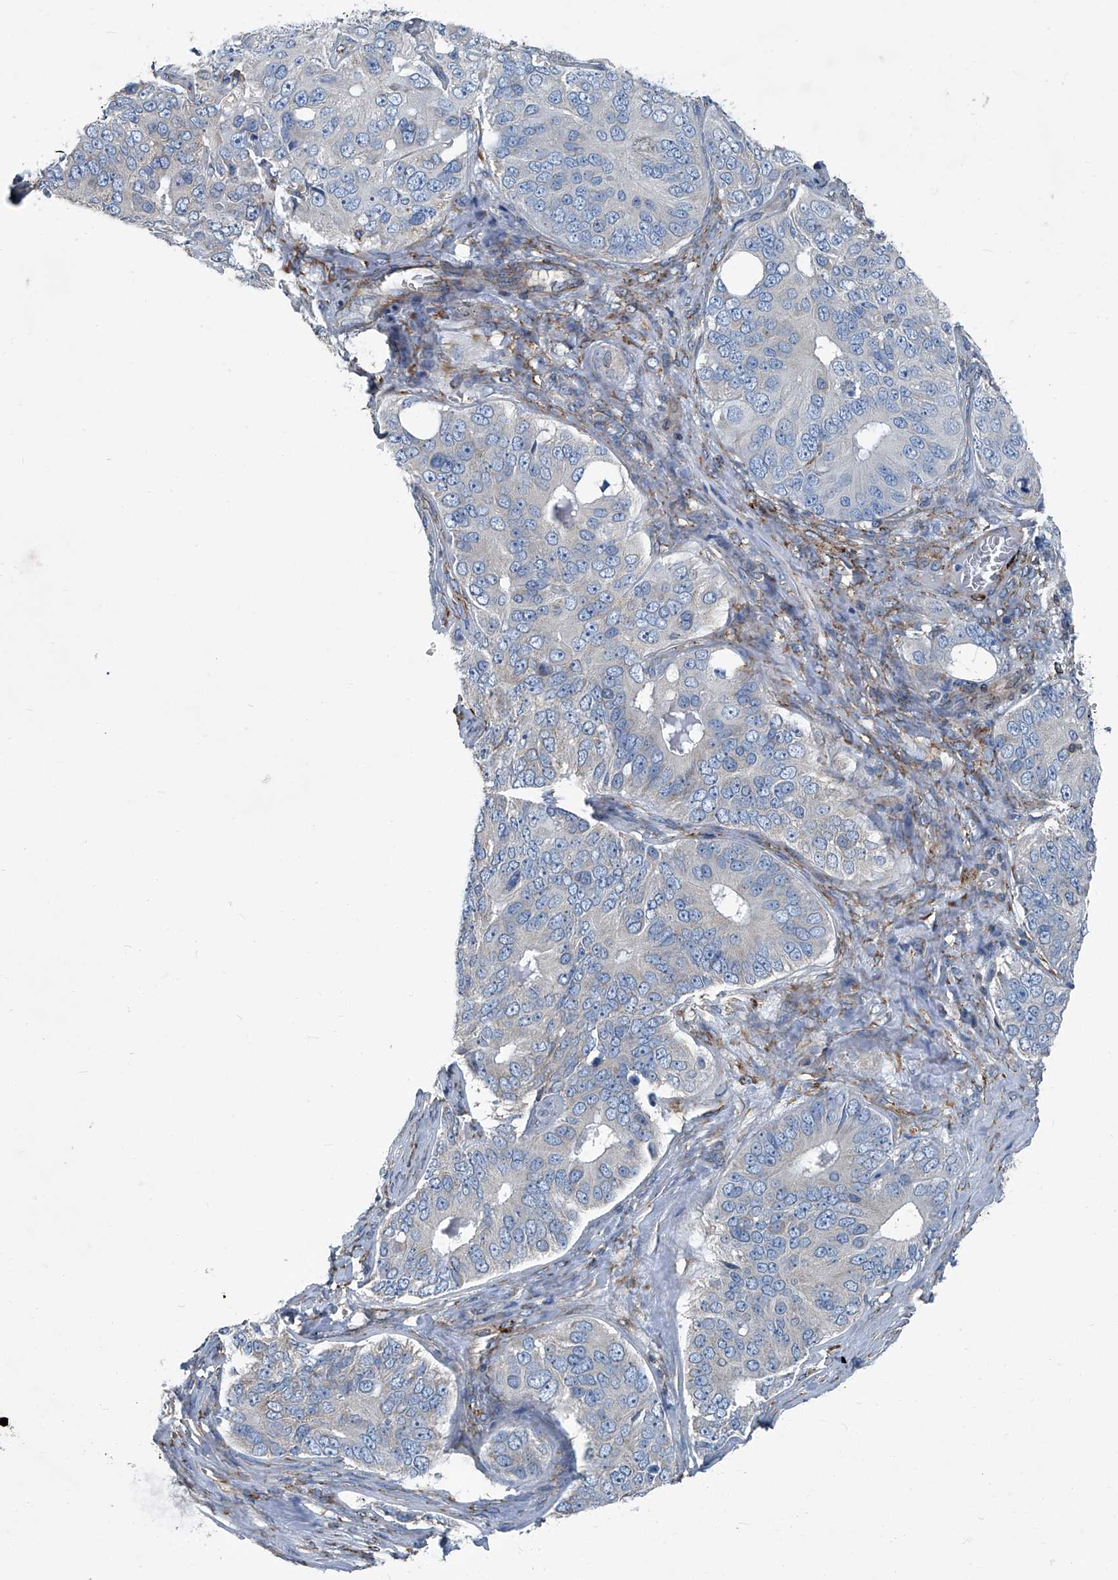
{"staining": {"intensity": "negative", "quantity": "none", "location": "none"}, "tissue": "ovarian cancer", "cell_type": "Tumor cells", "image_type": "cancer", "snomed": [{"axis": "morphology", "description": "Carcinoma, endometroid"}, {"axis": "topography", "description": "Ovary"}], "caption": "There is no significant staining in tumor cells of ovarian cancer (endometroid carcinoma). (Immunohistochemistry, brightfield microscopy, high magnification).", "gene": "SEPTIN7", "patient": {"sex": "female", "age": 51}}